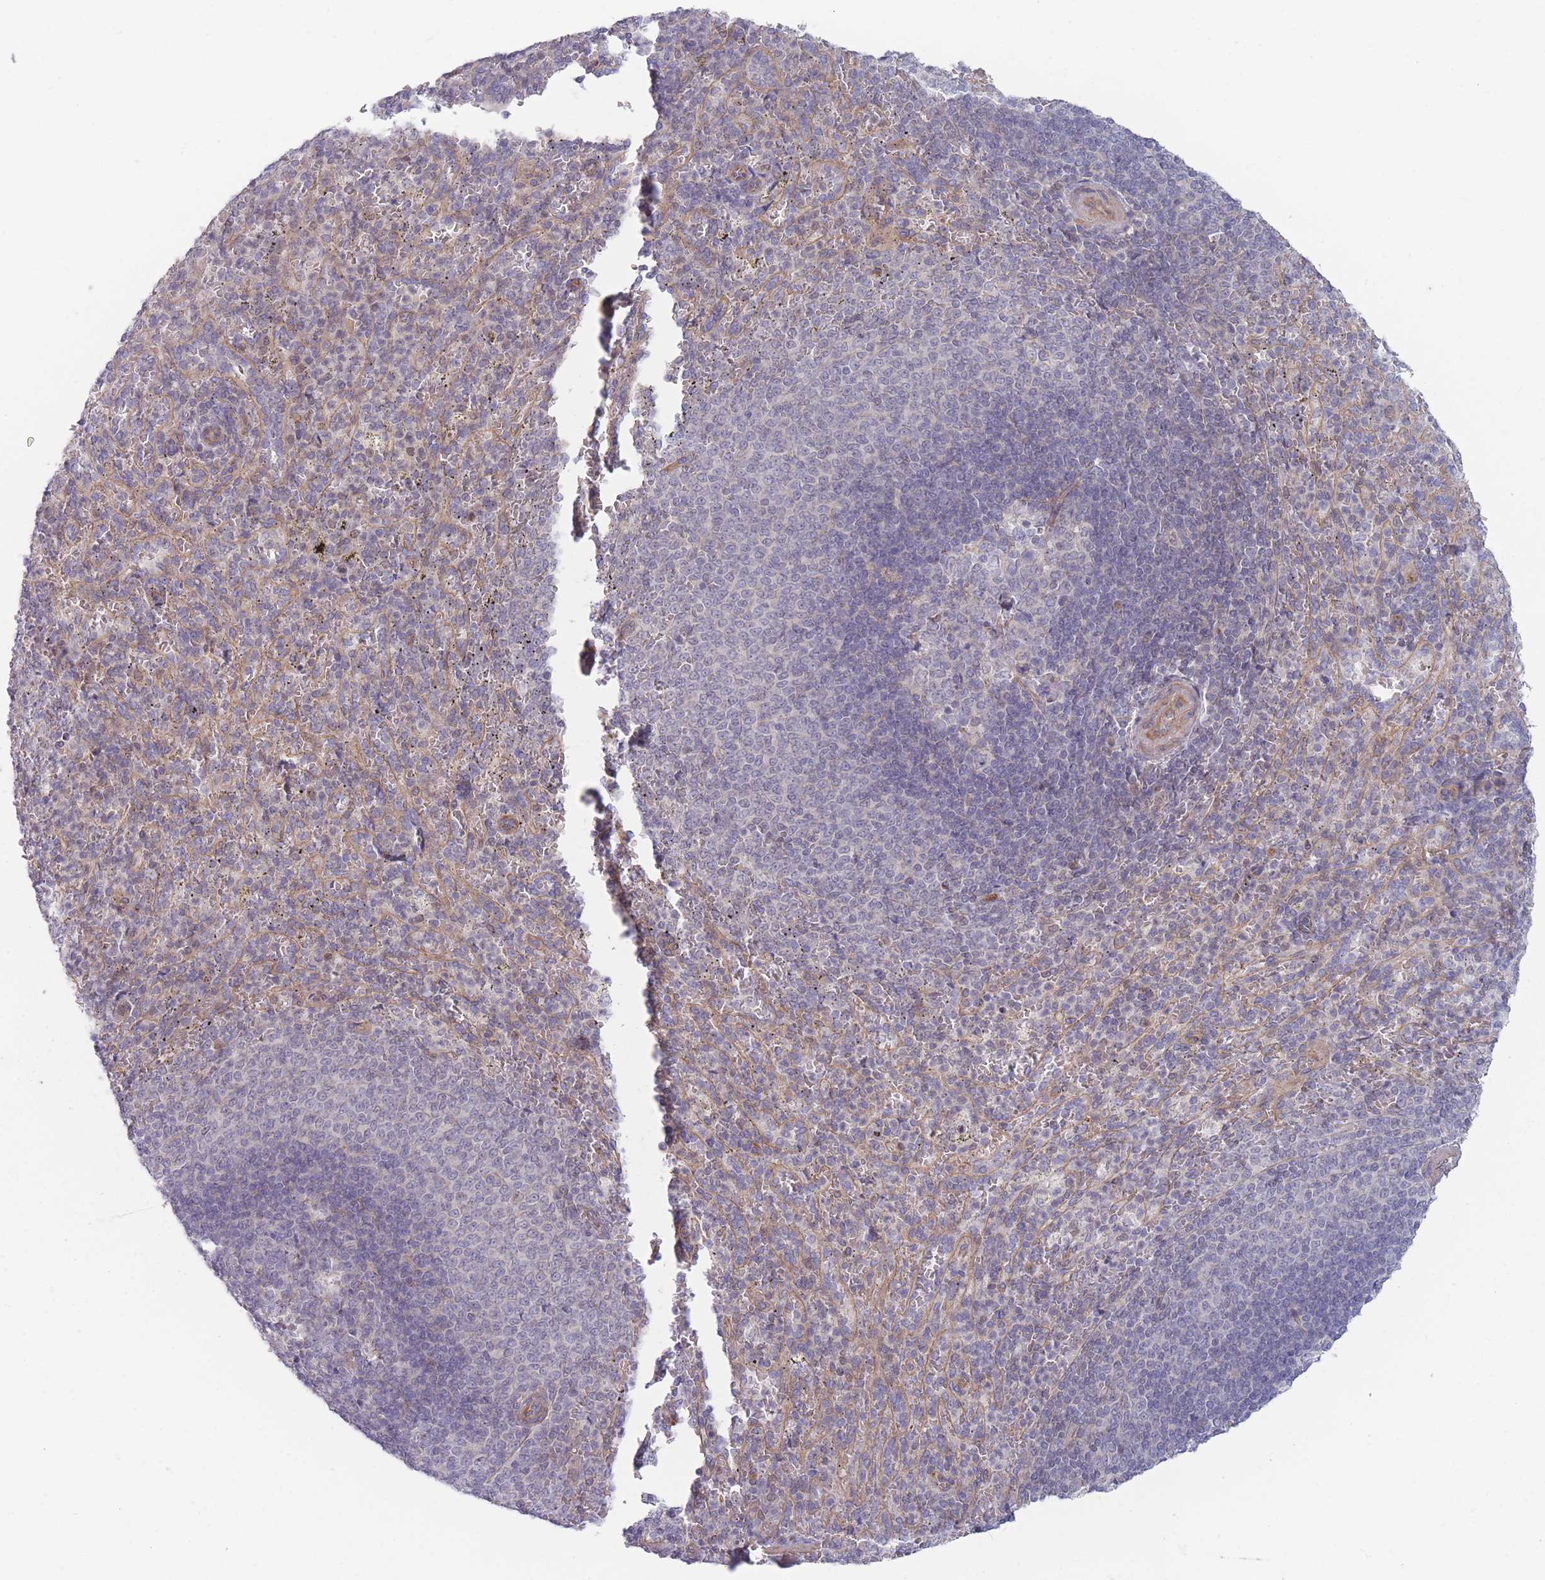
{"staining": {"intensity": "weak", "quantity": "<25%", "location": "nuclear"}, "tissue": "spleen", "cell_type": "Cells in red pulp", "image_type": "normal", "snomed": [{"axis": "morphology", "description": "Normal tissue, NOS"}, {"axis": "topography", "description": "Spleen"}], "caption": "Histopathology image shows no protein staining in cells in red pulp of benign spleen.", "gene": "VRK2", "patient": {"sex": "female", "age": 21}}